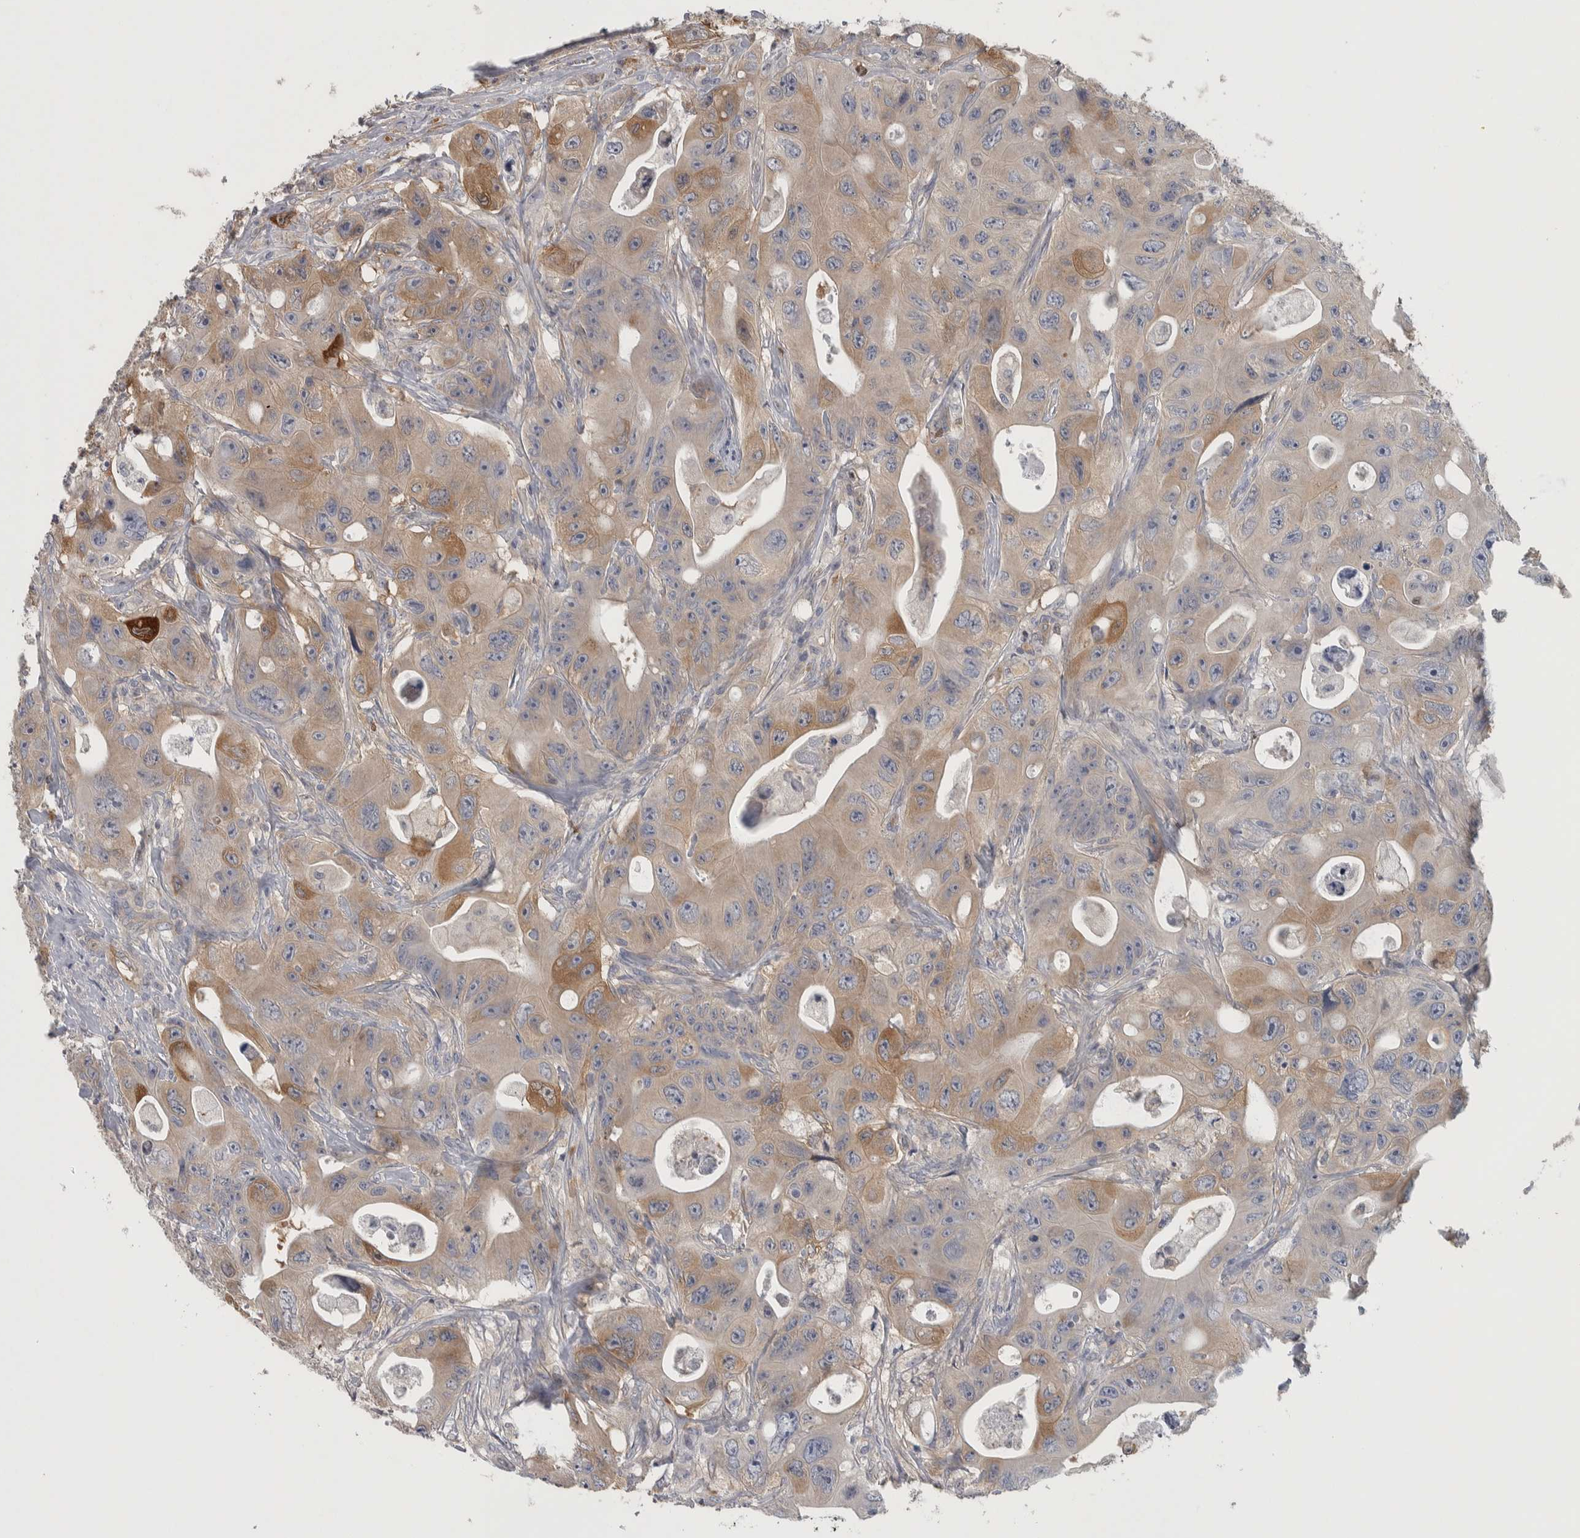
{"staining": {"intensity": "moderate", "quantity": "25%-75%", "location": "cytoplasmic/membranous"}, "tissue": "colorectal cancer", "cell_type": "Tumor cells", "image_type": "cancer", "snomed": [{"axis": "morphology", "description": "Adenocarcinoma, NOS"}, {"axis": "topography", "description": "Colon"}], "caption": "Approximately 25%-75% of tumor cells in human colorectal cancer (adenocarcinoma) display moderate cytoplasmic/membranous protein positivity as visualized by brown immunohistochemical staining.", "gene": "NFKB2", "patient": {"sex": "female", "age": 46}}